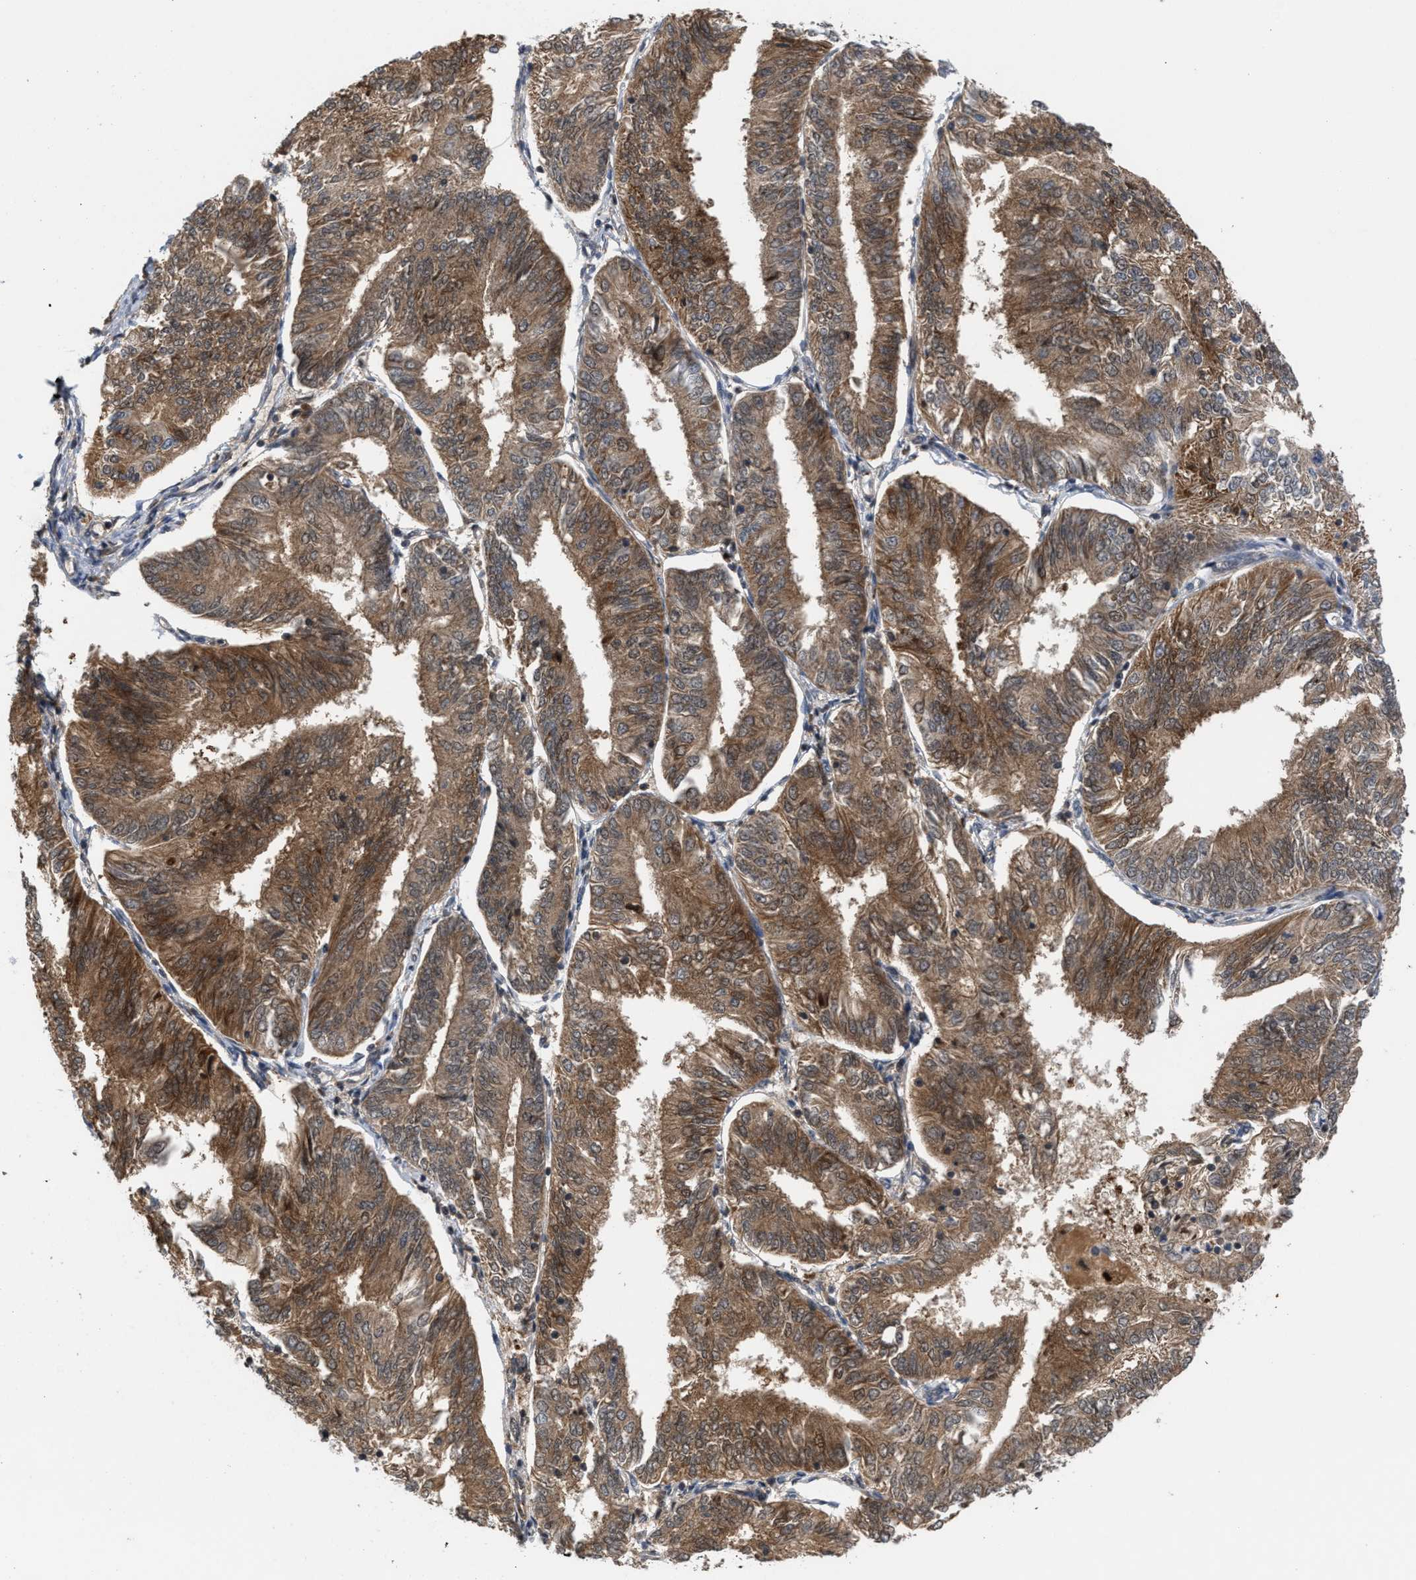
{"staining": {"intensity": "moderate", "quantity": ">75%", "location": "cytoplasmic/membranous"}, "tissue": "endometrial cancer", "cell_type": "Tumor cells", "image_type": "cancer", "snomed": [{"axis": "morphology", "description": "Adenocarcinoma, NOS"}, {"axis": "topography", "description": "Endometrium"}], "caption": "There is medium levels of moderate cytoplasmic/membranous staining in tumor cells of endometrial adenocarcinoma, as demonstrated by immunohistochemical staining (brown color).", "gene": "C9orf78", "patient": {"sex": "female", "age": 58}}